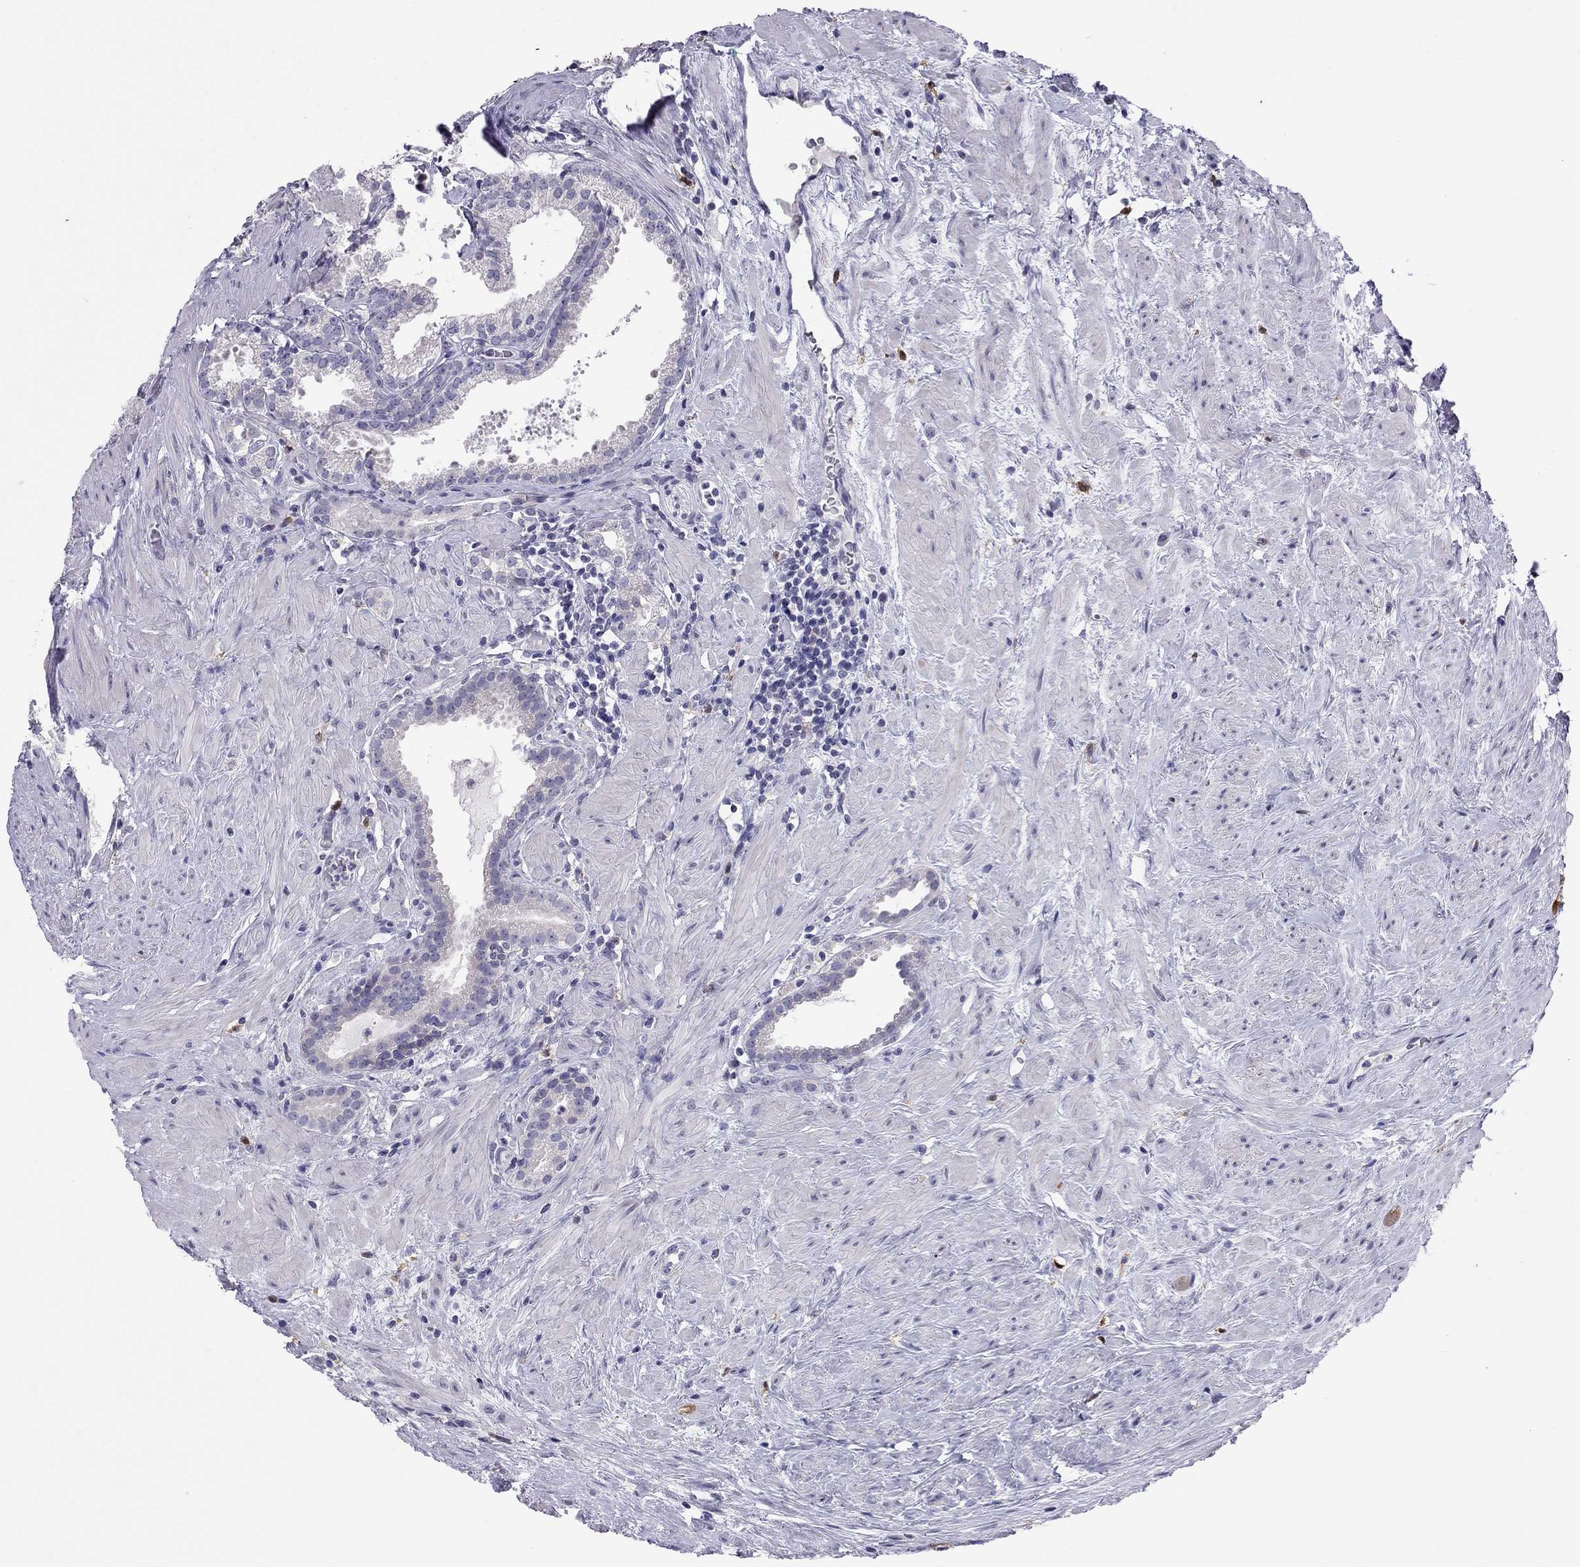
{"staining": {"intensity": "negative", "quantity": "none", "location": "none"}, "tissue": "prostate cancer", "cell_type": "Tumor cells", "image_type": "cancer", "snomed": [{"axis": "morphology", "description": "Adenocarcinoma, NOS"}, {"axis": "morphology", "description": "Adenocarcinoma, High grade"}, {"axis": "topography", "description": "Prostate"}], "caption": "This is an immunohistochemistry micrograph of prostate cancer (adenocarcinoma). There is no positivity in tumor cells.", "gene": "PPP1R3A", "patient": {"sex": "male", "age": 64}}